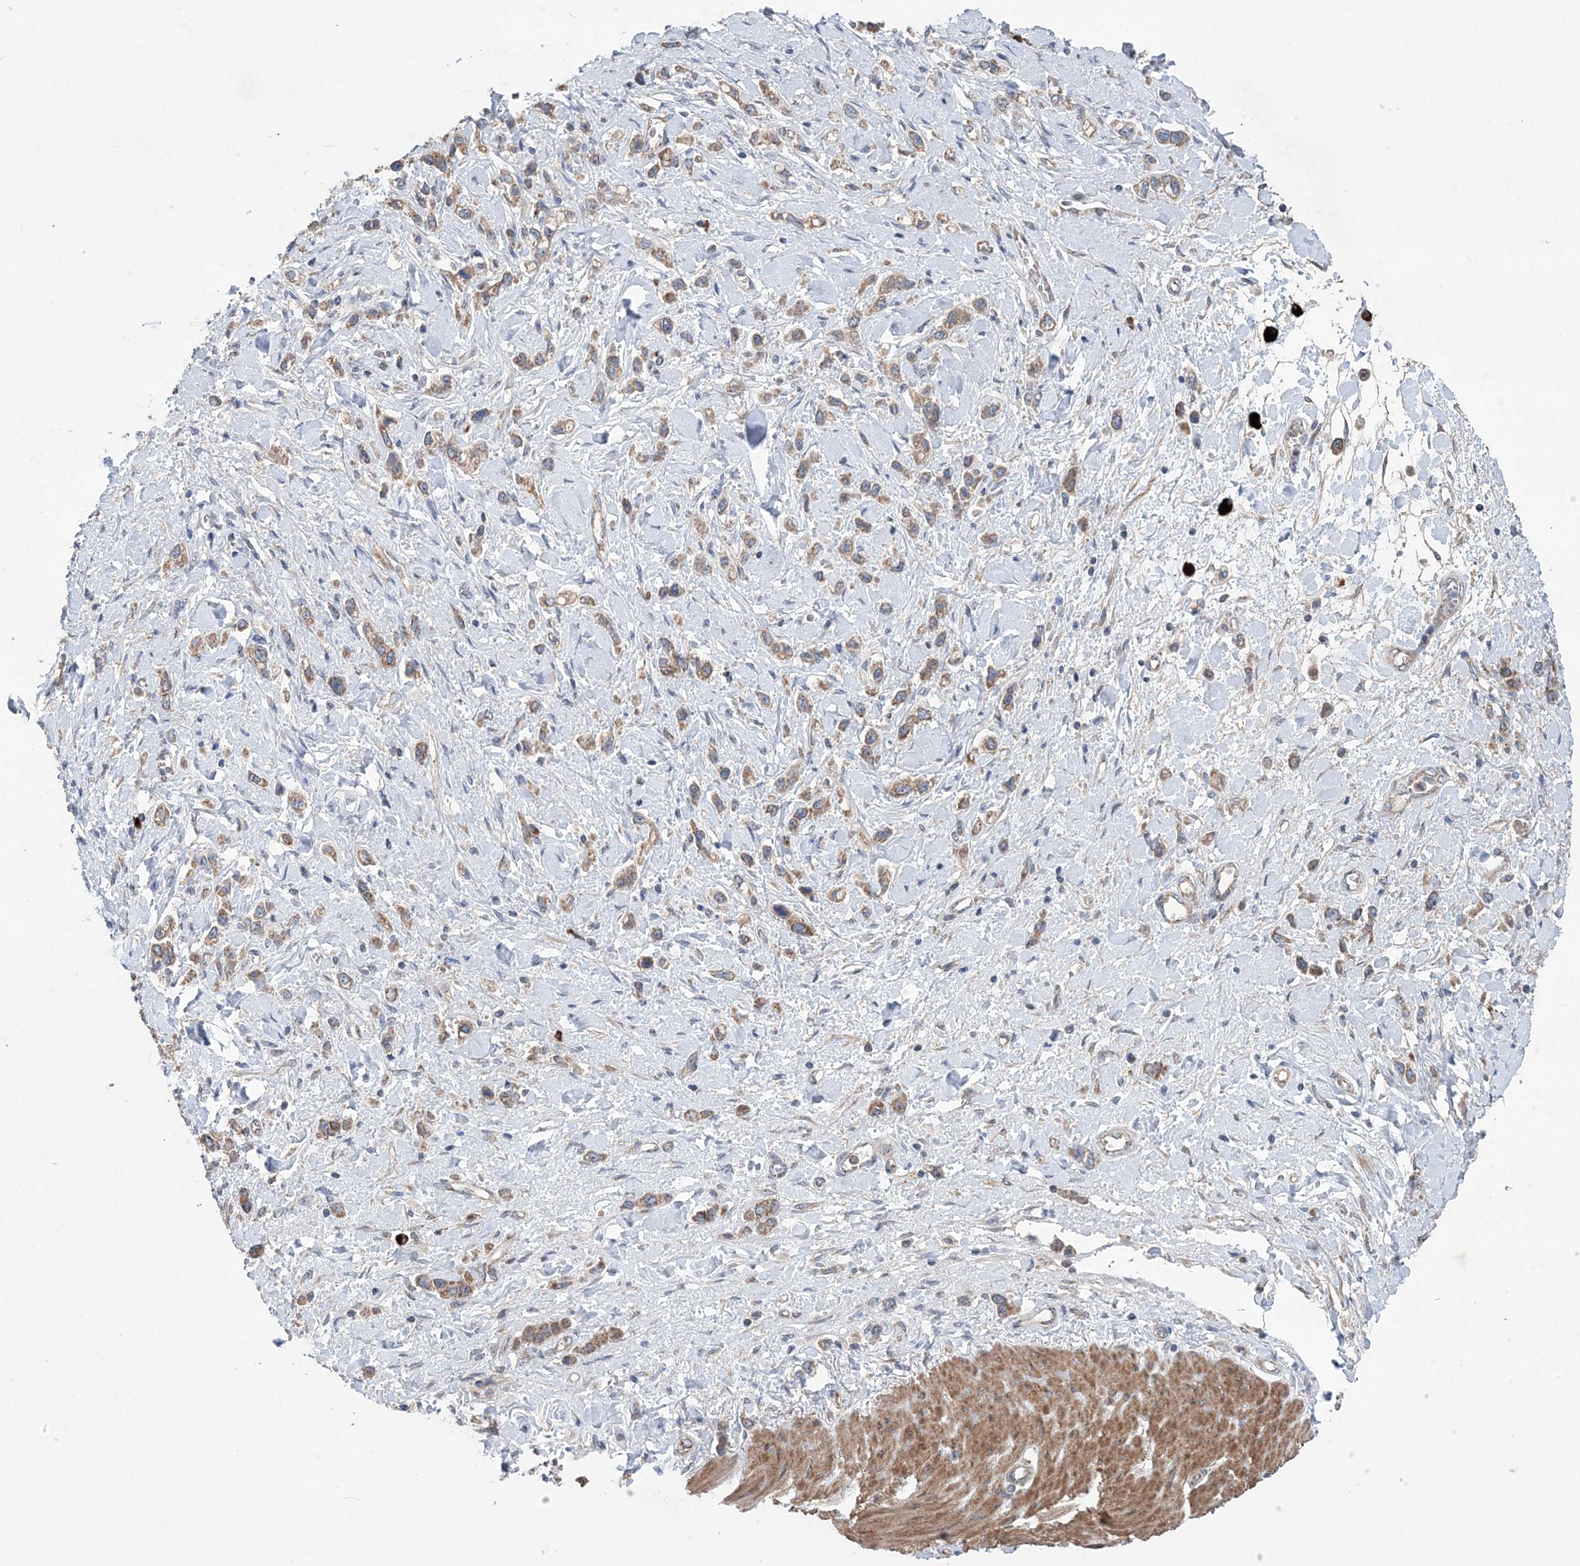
{"staining": {"intensity": "moderate", "quantity": ">75%", "location": "cytoplasmic/membranous"}, "tissue": "stomach cancer", "cell_type": "Tumor cells", "image_type": "cancer", "snomed": [{"axis": "morphology", "description": "Normal tissue, NOS"}, {"axis": "morphology", "description": "Adenocarcinoma, NOS"}, {"axis": "topography", "description": "Stomach, upper"}, {"axis": "topography", "description": "Stomach"}], "caption": "Tumor cells display moderate cytoplasmic/membranous staining in approximately >75% of cells in stomach cancer. (DAB (3,3'-diaminobenzidine) = brown stain, brightfield microscopy at high magnification).", "gene": "MTRF1L", "patient": {"sex": "female", "age": 65}}